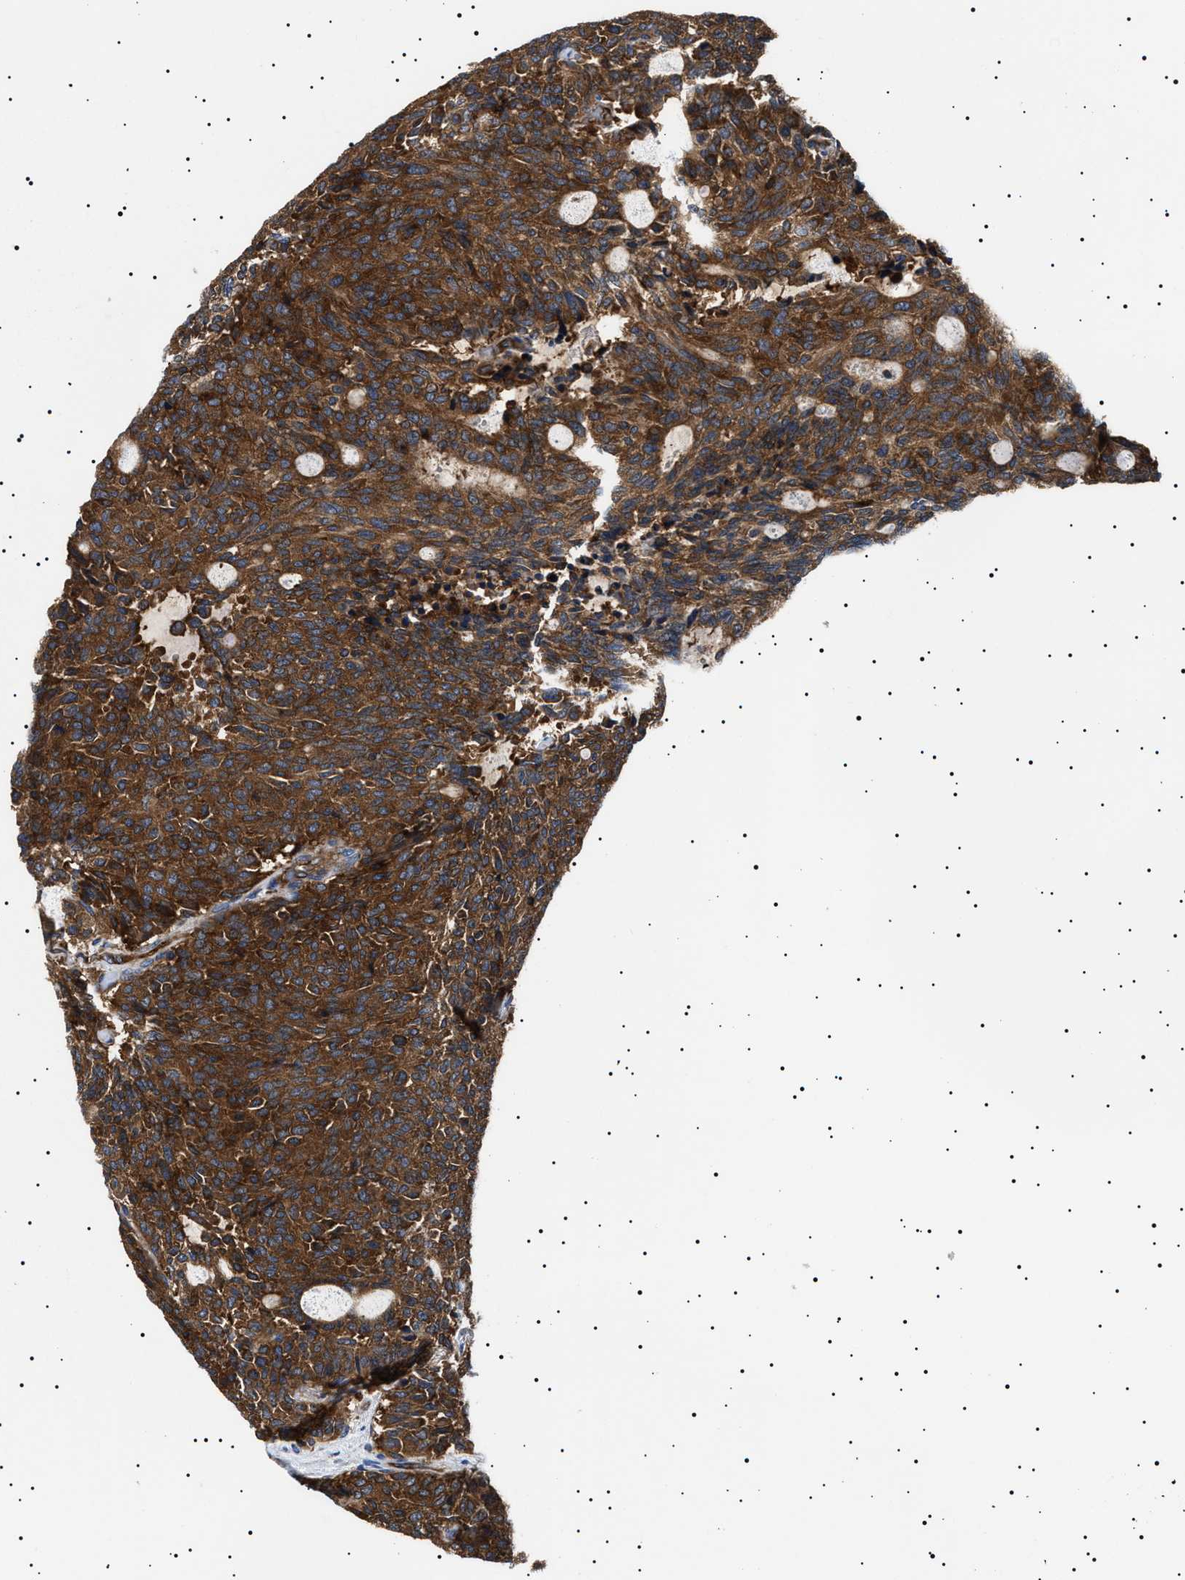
{"staining": {"intensity": "strong", "quantity": ">75%", "location": "cytoplasmic/membranous"}, "tissue": "carcinoid", "cell_type": "Tumor cells", "image_type": "cancer", "snomed": [{"axis": "morphology", "description": "Carcinoid, malignant, NOS"}, {"axis": "topography", "description": "Pancreas"}], "caption": "This photomicrograph reveals immunohistochemistry staining of malignant carcinoid, with high strong cytoplasmic/membranous positivity in approximately >75% of tumor cells.", "gene": "TPP2", "patient": {"sex": "female", "age": 54}}